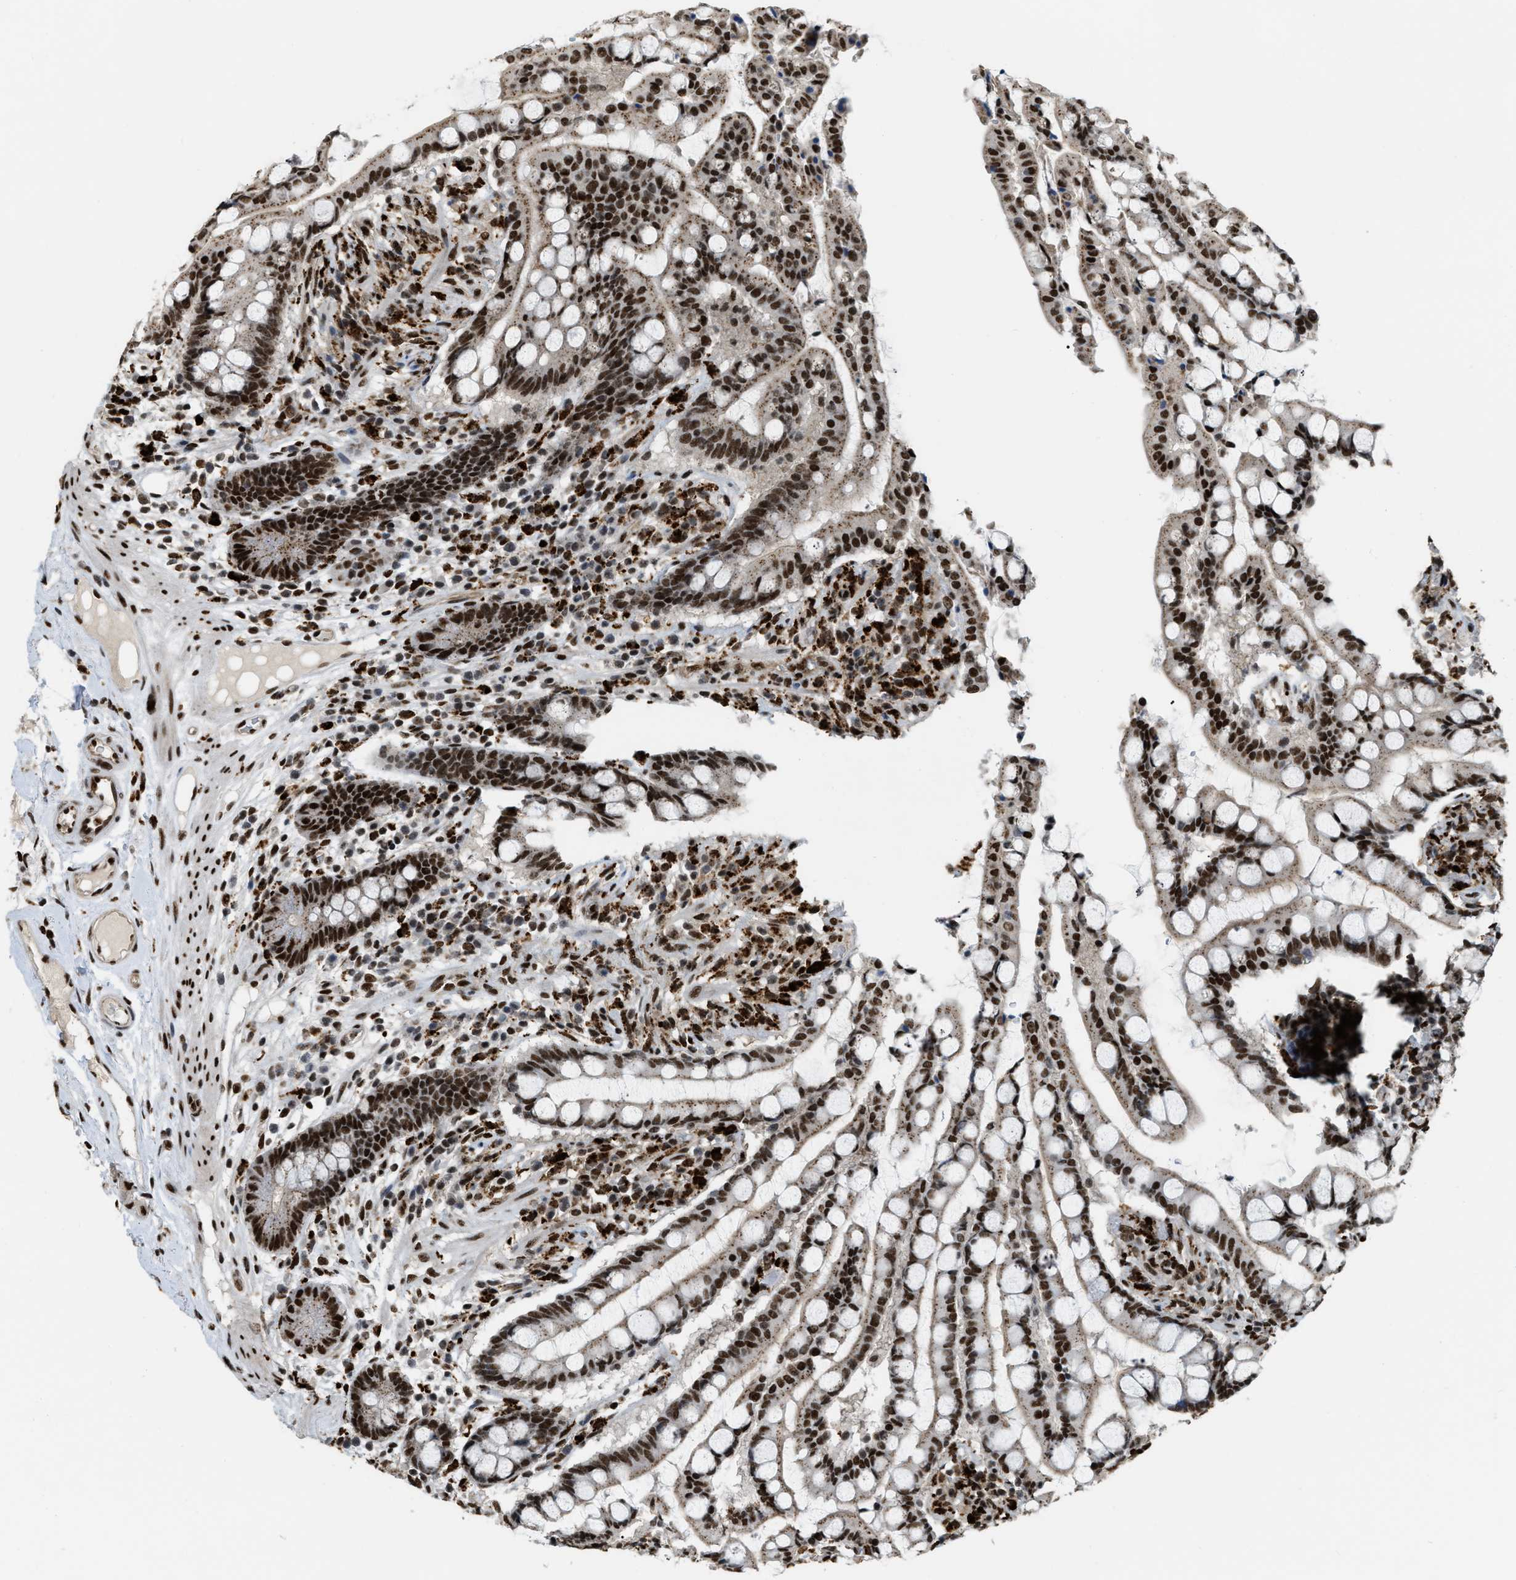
{"staining": {"intensity": "strong", "quantity": ">75%", "location": "nuclear"}, "tissue": "colon", "cell_type": "Endothelial cells", "image_type": "normal", "snomed": [{"axis": "morphology", "description": "Normal tissue, NOS"}, {"axis": "topography", "description": "Colon"}], "caption": "Protein analysis of unremarkable colon displays strong nuclear positivity in approximately >75% of endothelial cells.", "gene": "NUMA1", "patient": {"sex": "male", "age": 73}}